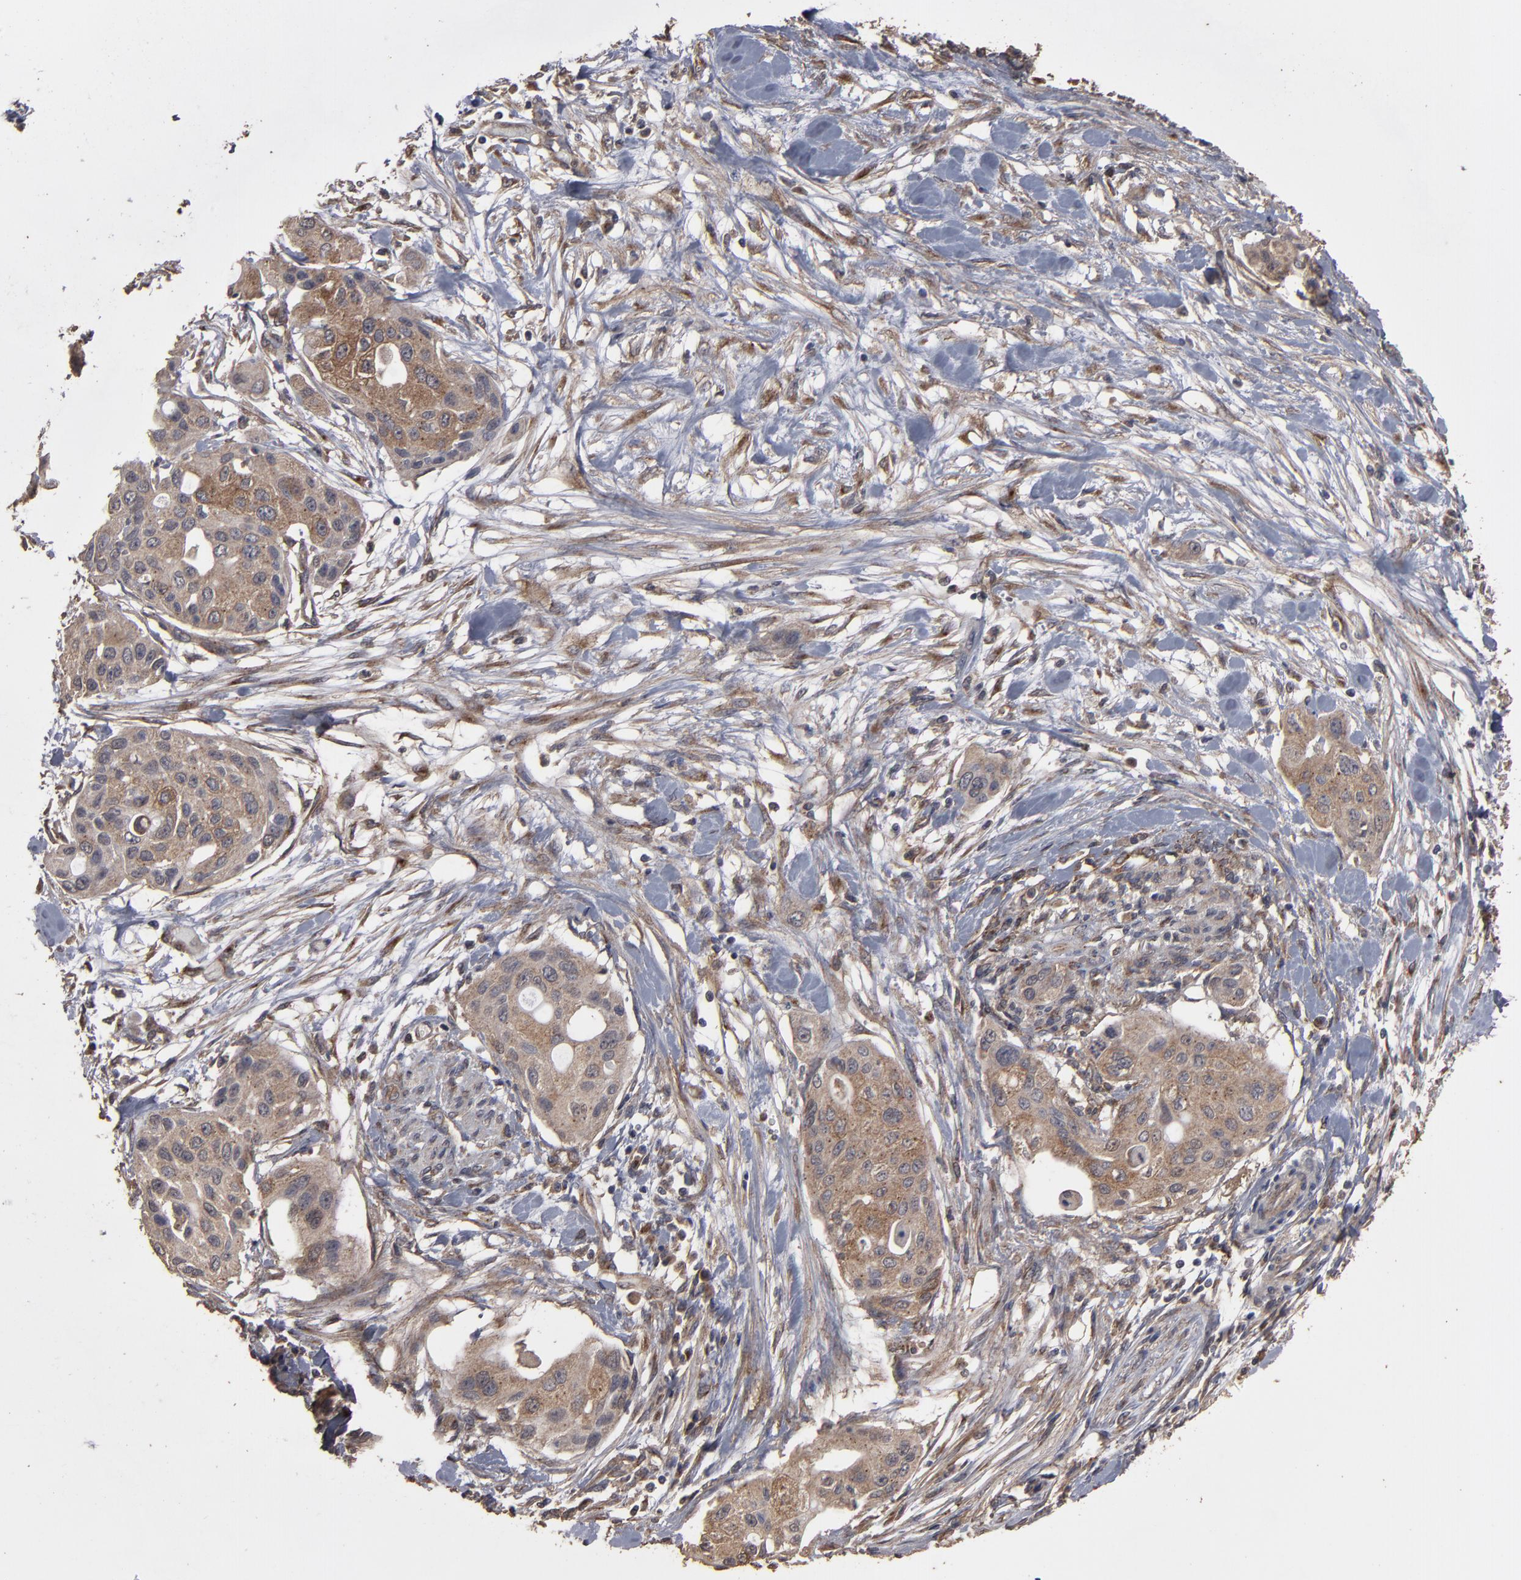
{"staining": {"intensity": "moderate", "quantity": ">75%", "location": "cytoplasmic/membranous"}, "tissue": "pancreatic cancer", "cell_type": "Tumor cells", "image_type": "cancer", "snomed": [{"axis": "morphology", "description": "Adenocarcinoma, NOS"}, {"axis": "topography", "description": "Pancreas"}], "caption": "Protein expression analysis of human adenocarcinoma (pancreatic) reveals moderate cytoplasmic/membranous expression in about >75% of tumor cells.", "gene": "MMP2", "patient": {"sex": "female", "age": 60}}